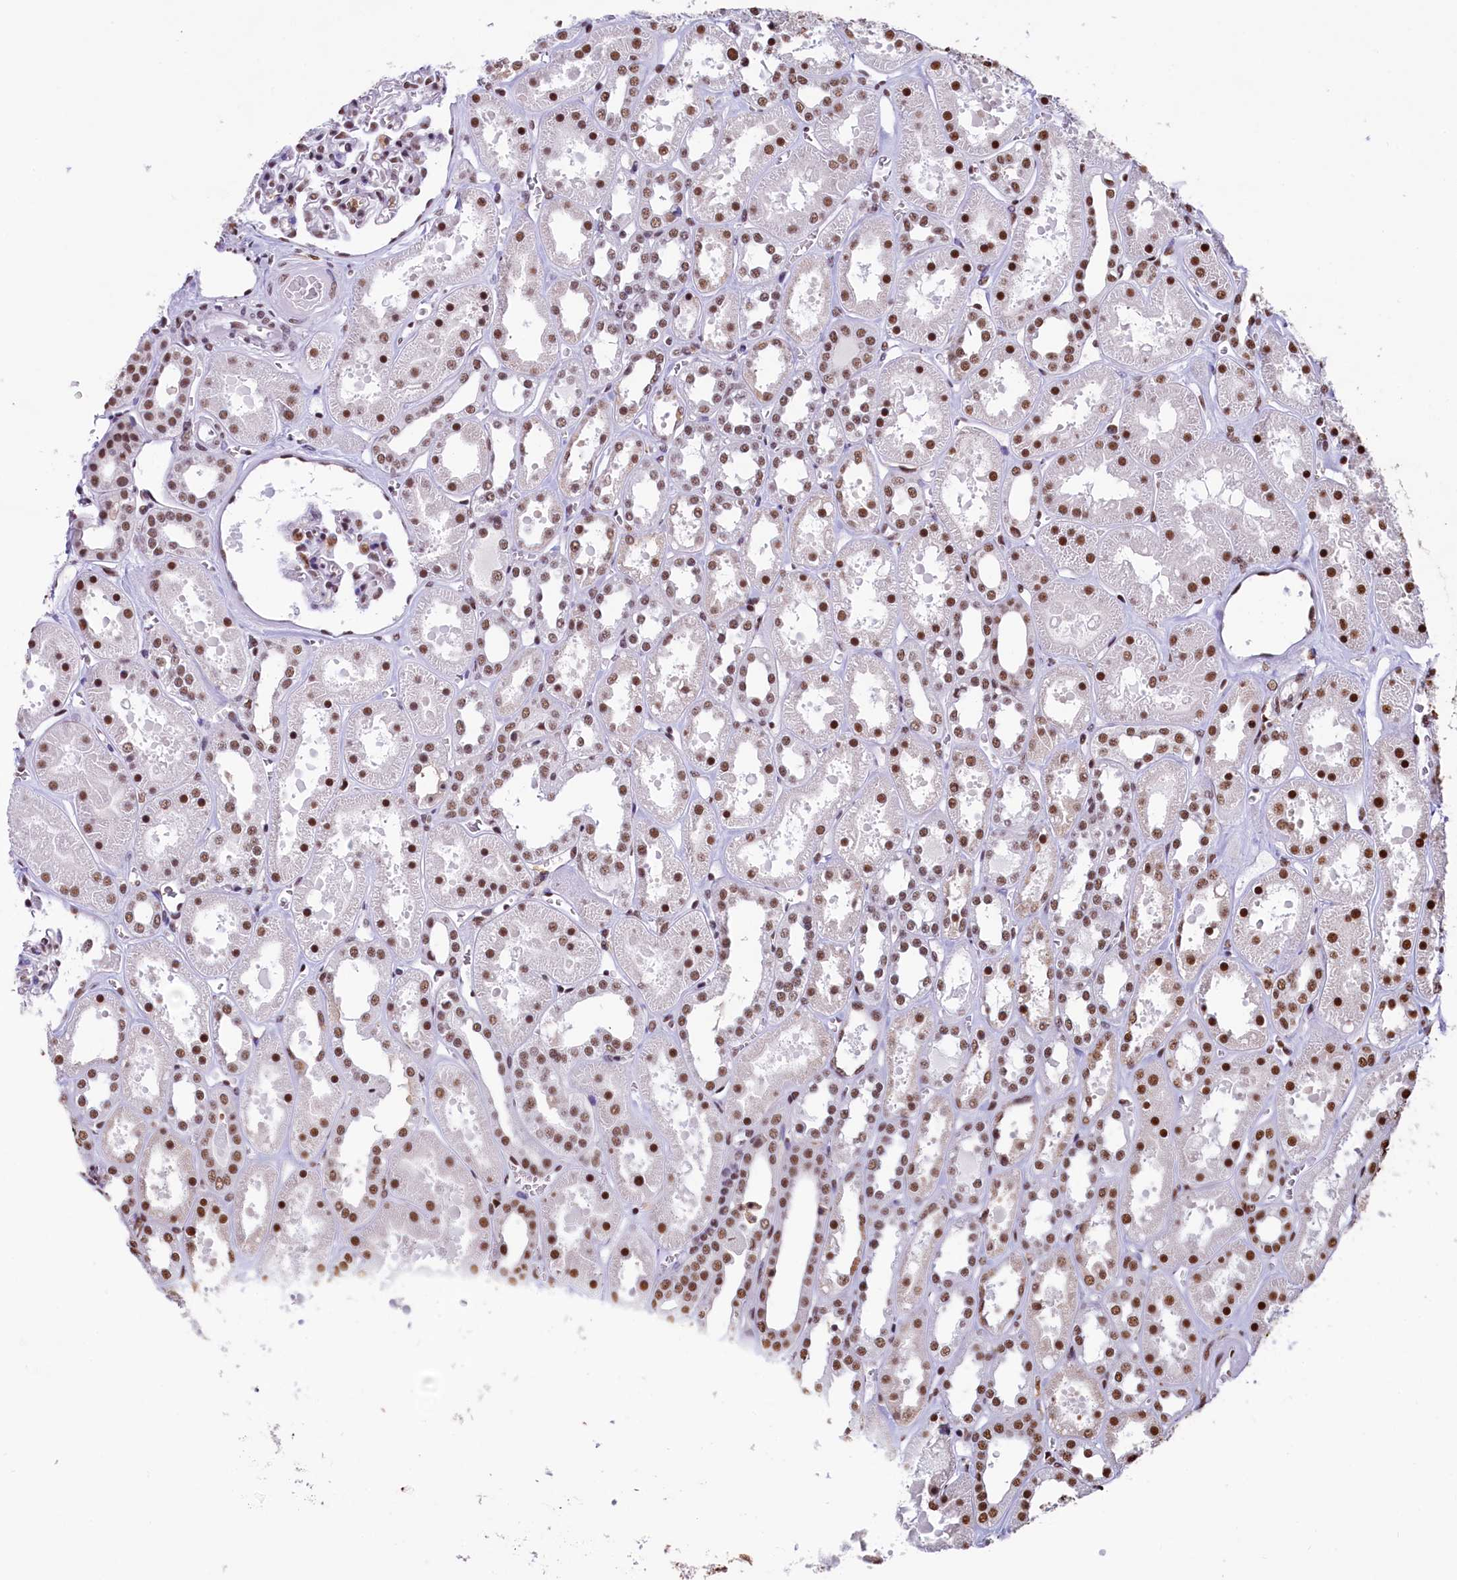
{"staining": {"intensity": "moderate", "quantity": "25%-75%", "location": "nuclear"}, "tissue": "kidney", "cell_type": "Cells in glomeruli", "image_type": "normal", "snomed": [{"axis": "morphology", "description": "Normal tissue, NOS"}, {"axis": "topography", "description": "Kidney"}], "caption": "Immunohistochemical staining of normal human kidney exhibits 25%-75% levels of moderate nuclear protein expression in approximately 25%-75% of cells in glomeruli. Nuclei are stained in blue.", "gene": "SNRPD2", "patient": {"sex": "female", "age": 41}}